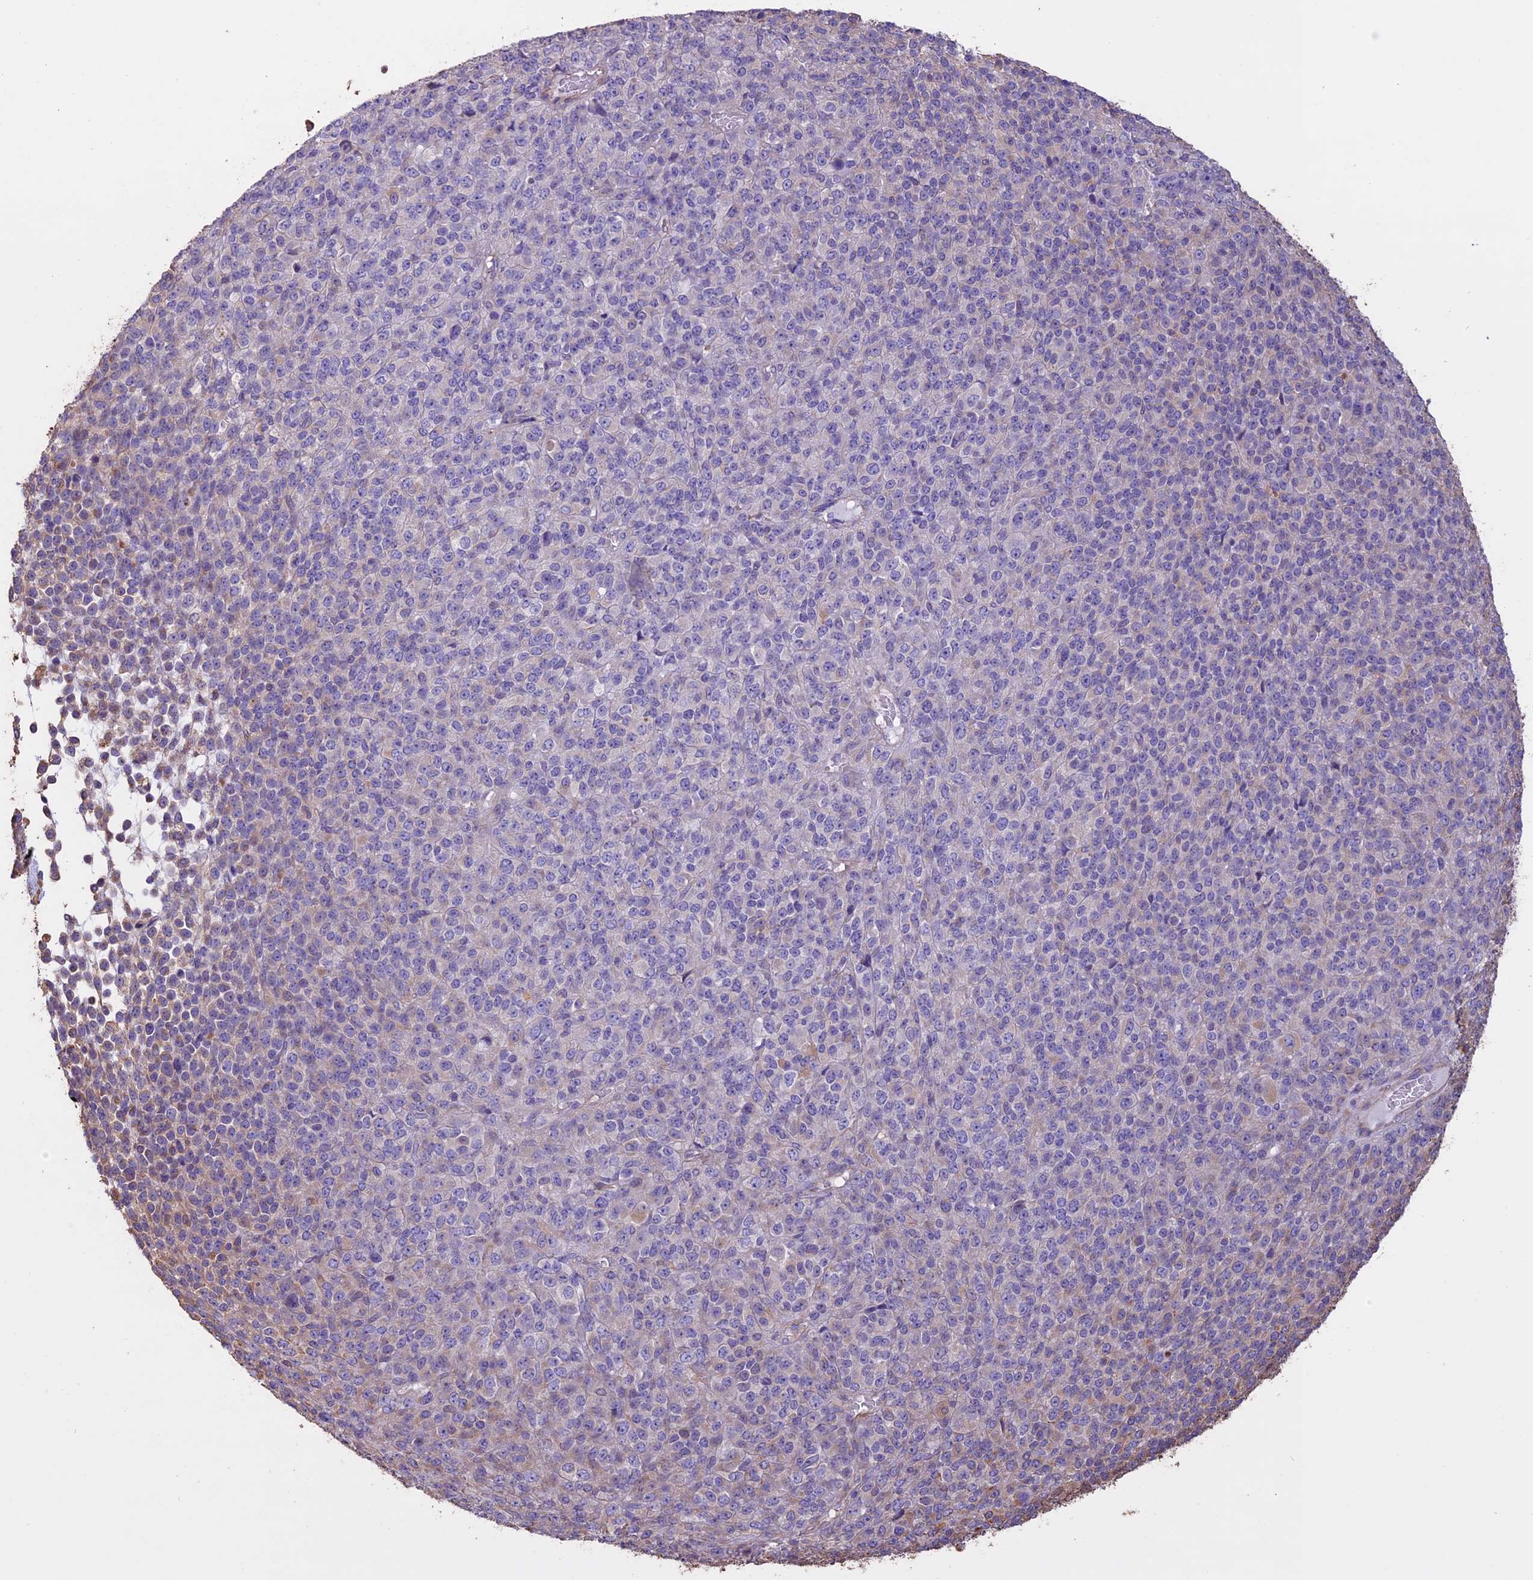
{"staining": {"intensity": "negative", "quantity": "none", "location": "none"}, "tissue": "melanoma", "cell_type": "Tumor cells", "image_type": "cancer", "snomed": [{"axis": "morphology", "description": "Malignant melanoma, Metastatic site"}, {"axis": "topography", "description": "Brain"}], "caption": "Immunohistochemistry (IHC) photomicrograph of human melanoma stained for a protein (brown), which exhibits no expression in tumor cells.", "gene": "CCDC148", "patient": {"sex": "female", "age": 56}}